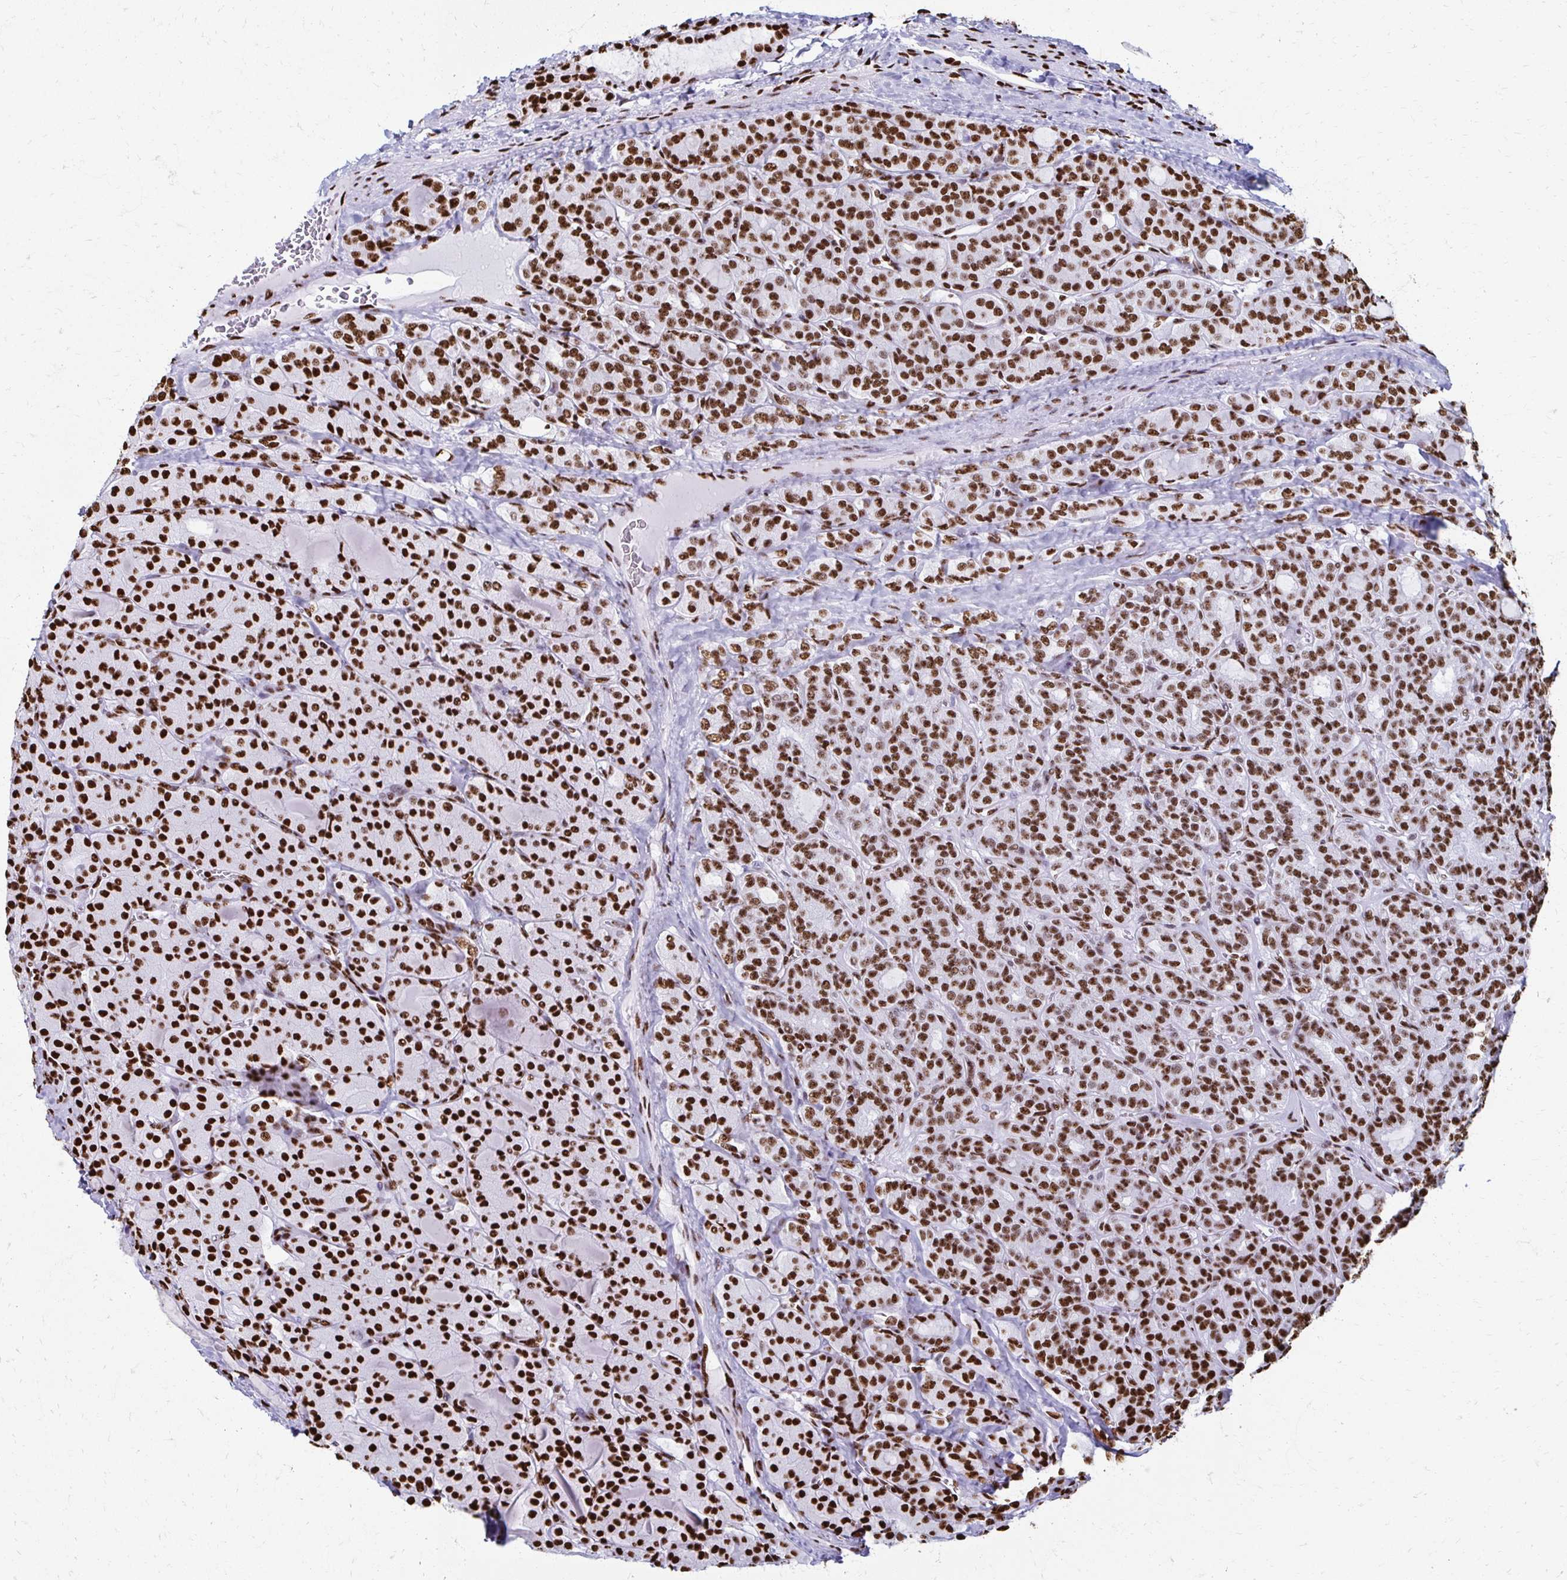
{"staining": {"intensity": "strong", "quantity": ">75%", "location": "nuclear"}, "tissue": "thyroid cancer", "cell_type": "Tumor cells", "image_type": "cancer", "snomed": [{"axis": "morphology", "description": "Normal tissue, NOS"}, {"axis": "morphology", "description": "Follicular adenoma carcinoma, NOS"}, {"axis": "topography", "description": "Thyroid gland"}], "caption": "The photomicrograph reveals a brown stain indicating the presence of a protein in the nuclear of tumor cells in thyroid cancer (follicular adenoma carcinoma).", "gene": "NONO", "patient": {"sex": "female", "age": 31}}